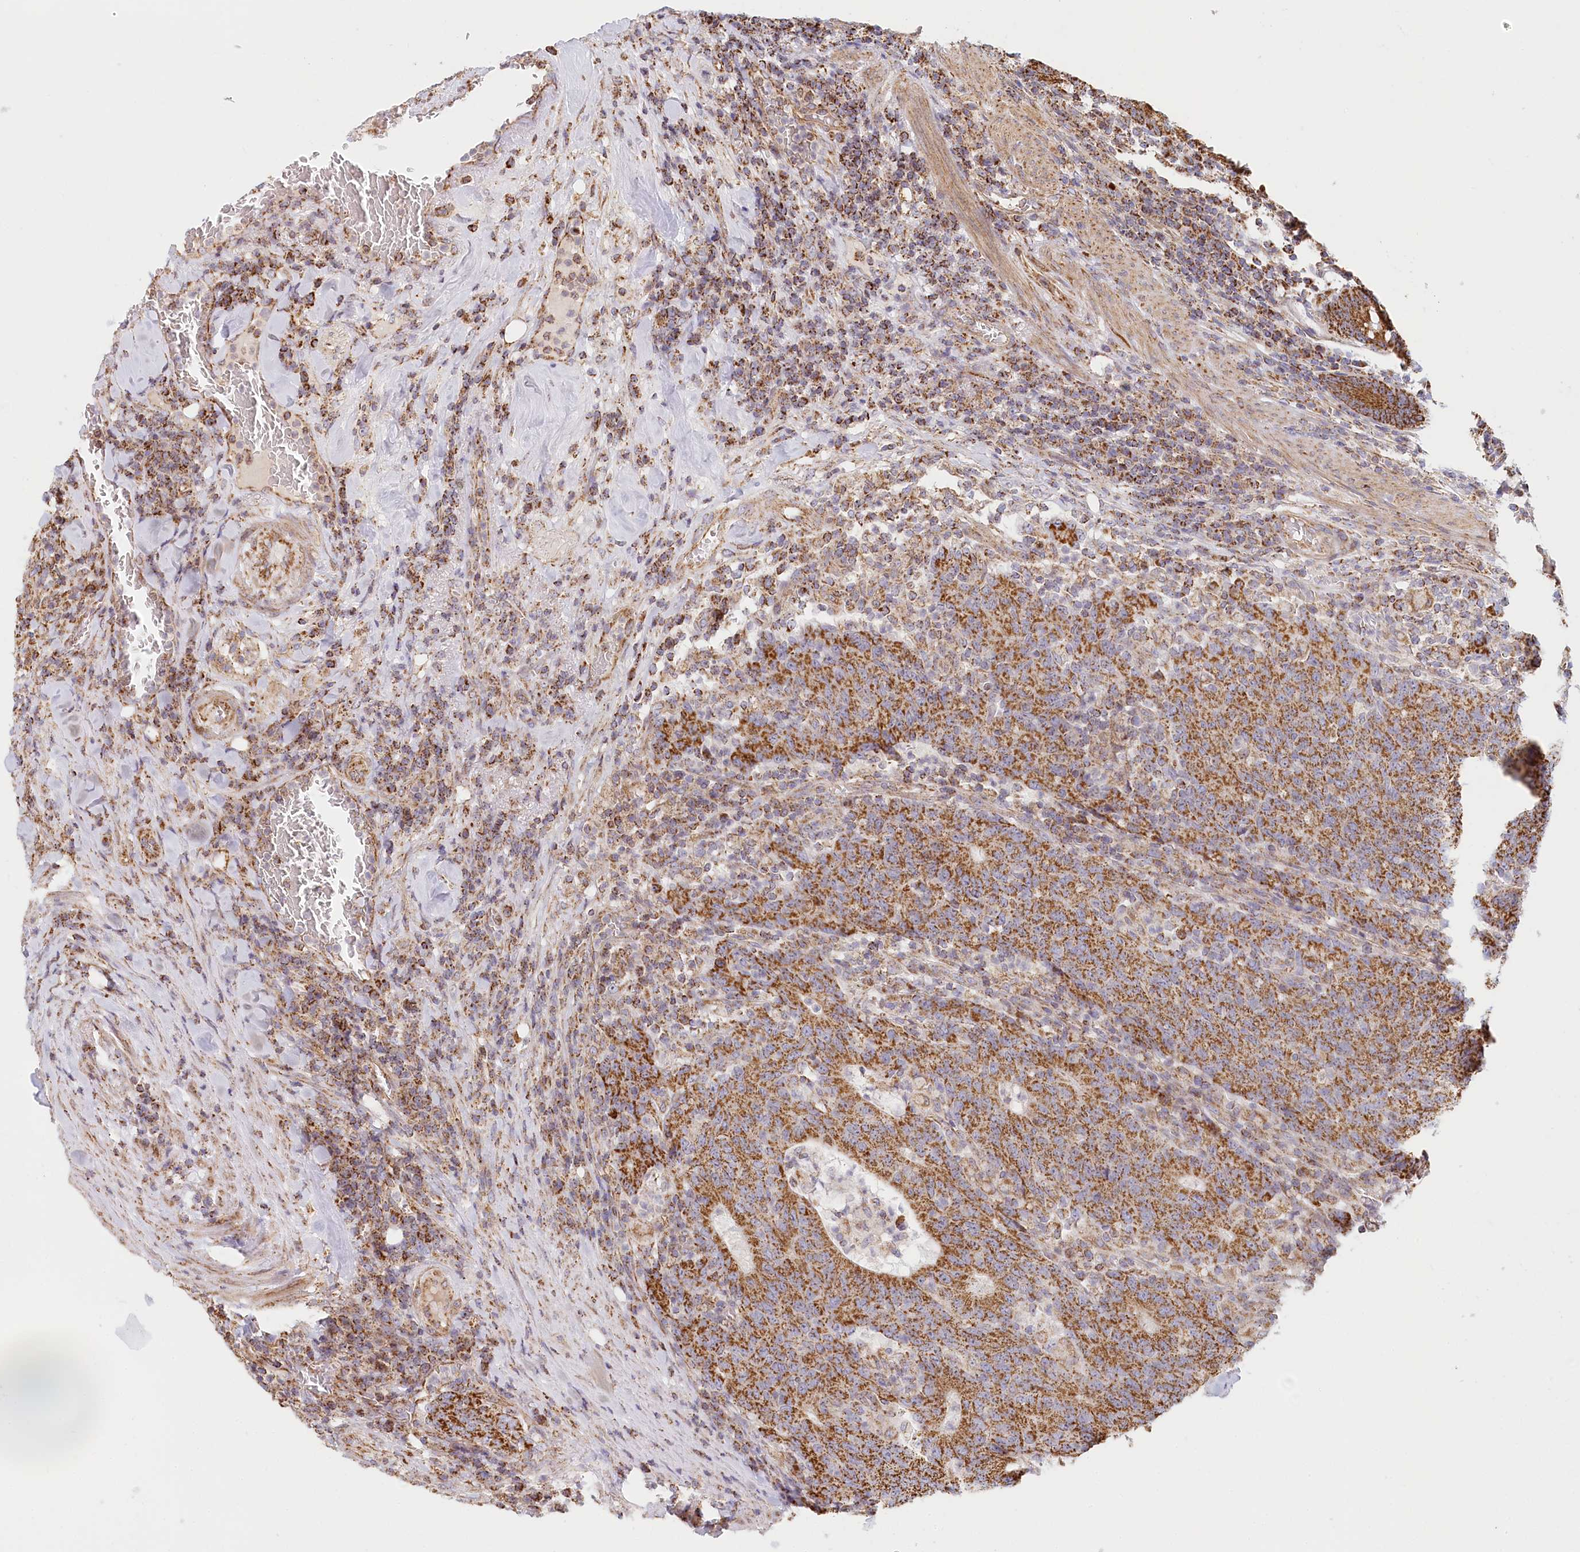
{"staining": {"intensity": "strong", "quantity": ">75%", "location": "cytoplasmic/membranous"}, "tissue": "colorectal cancer", "cell_type": "Tumor cells", "image_type": "cancer", "snomed": [{"axis": "morphology", "description": "Normal tissue, NOS"}, {"axis": "morphology", "description": "Adenocarcinoma, NOS"}, {"axis": "topography", "description": "Colon"}], "caption": "Protein analysis of colorectal cancer tissue exhibits strong cytoplasmic/membranous expression in about >75% of tumor cells.", "gene": "UMPS", "patient": {"sex": "female", "age": 75}}